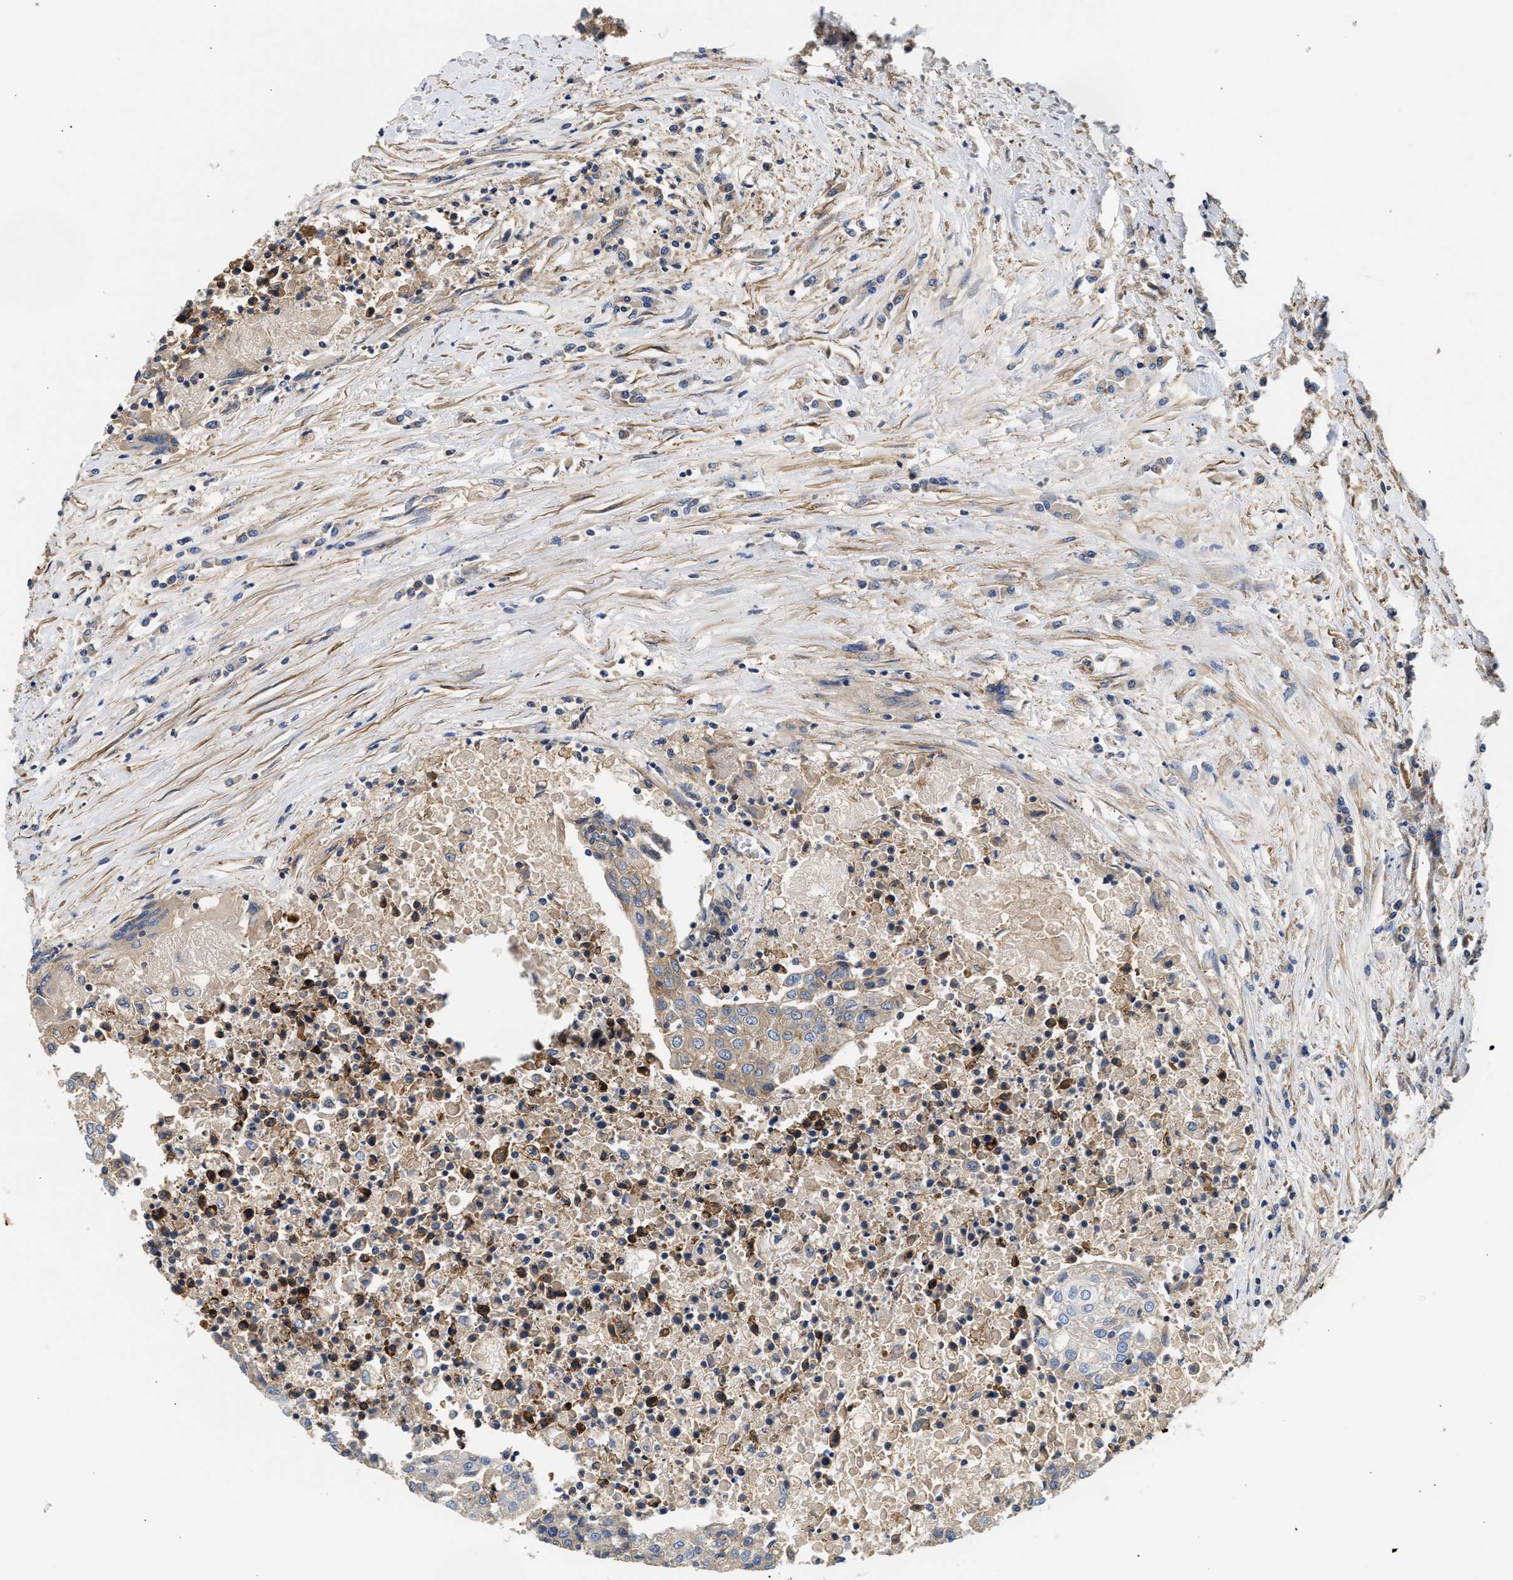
{"staining": {"intensity": "negative", "quantity": "none", "location": "none"}, "tissue": "urothelial cancer", "cell_type": "Tumor cells", "image_type": "cancer", "snomed": [{"axis": "morphology", "description": "Urothelial carcinoma, High grade"}, {"axis": "topography", "description": "Urinary bladder"}], "caption": "Urothelial cancer was stained to show a protein in brown. There is no significant positivity in tumor cells. The staining is performed using DAB (3,3'-diaminobenzidine) brown chromogen with nuclei counter-stained in using hematoxylin.", "gene": "SAMD9L", "patient": {"sex": "female", "age": 85}}